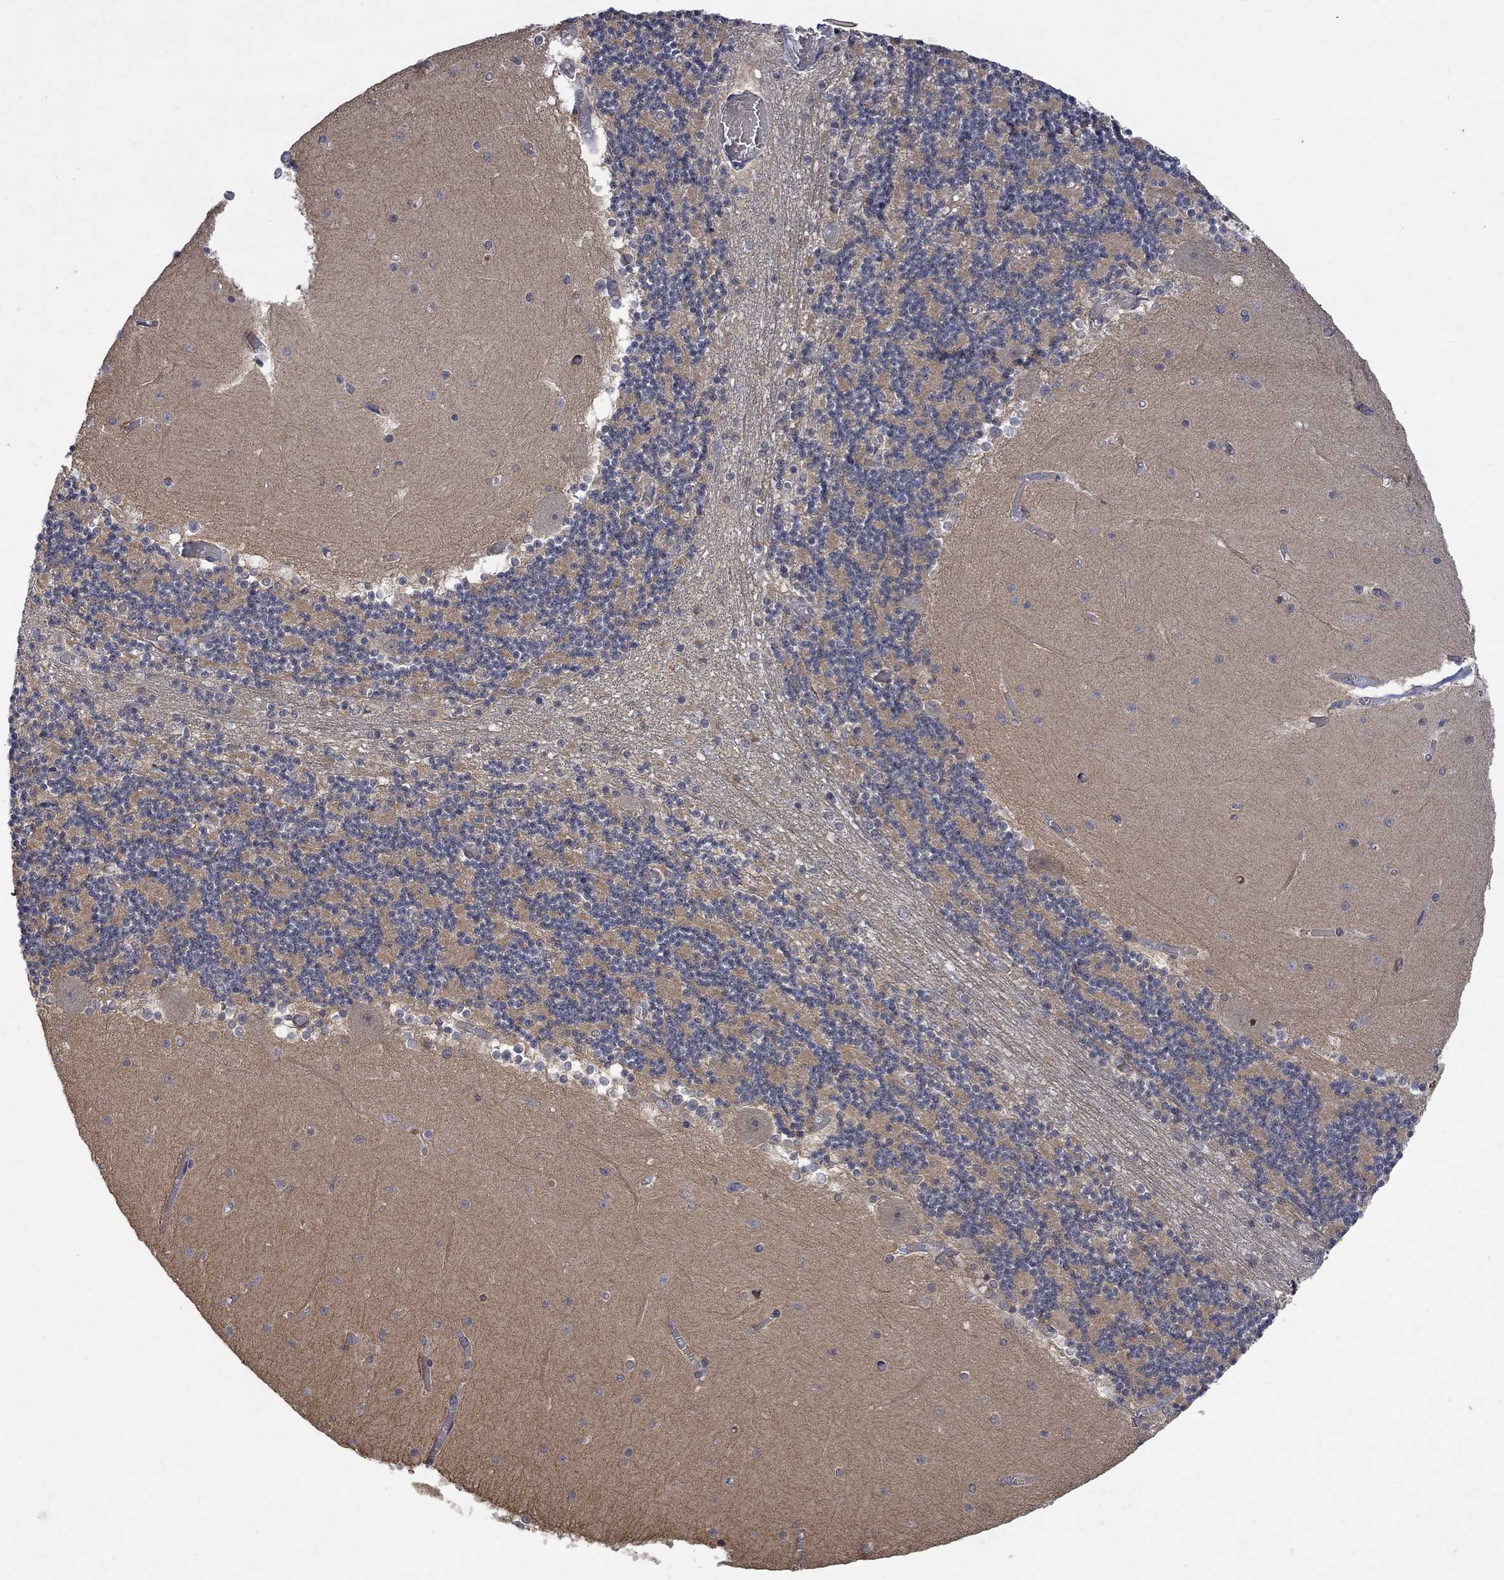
{"staining": {"intensity": "negative", "quantity": "none", "location": "none"}, "tissue": "cerebellum", "cell_type": "Cells in granular layer", "image_type": "normal", "snomed": [{"axis": "morphology", "description": "Normal tissue, NOS"}, {"axis": "topography", "description": "Cerebellum"}], "caption": "Cells in granular layer are negative for protein expression in benign human cerebellum. (DAB immunohistochemistry (IHC), high magnification).", "gene": "GRIN2D", "patient": {"sex": "female", "age": 28}}